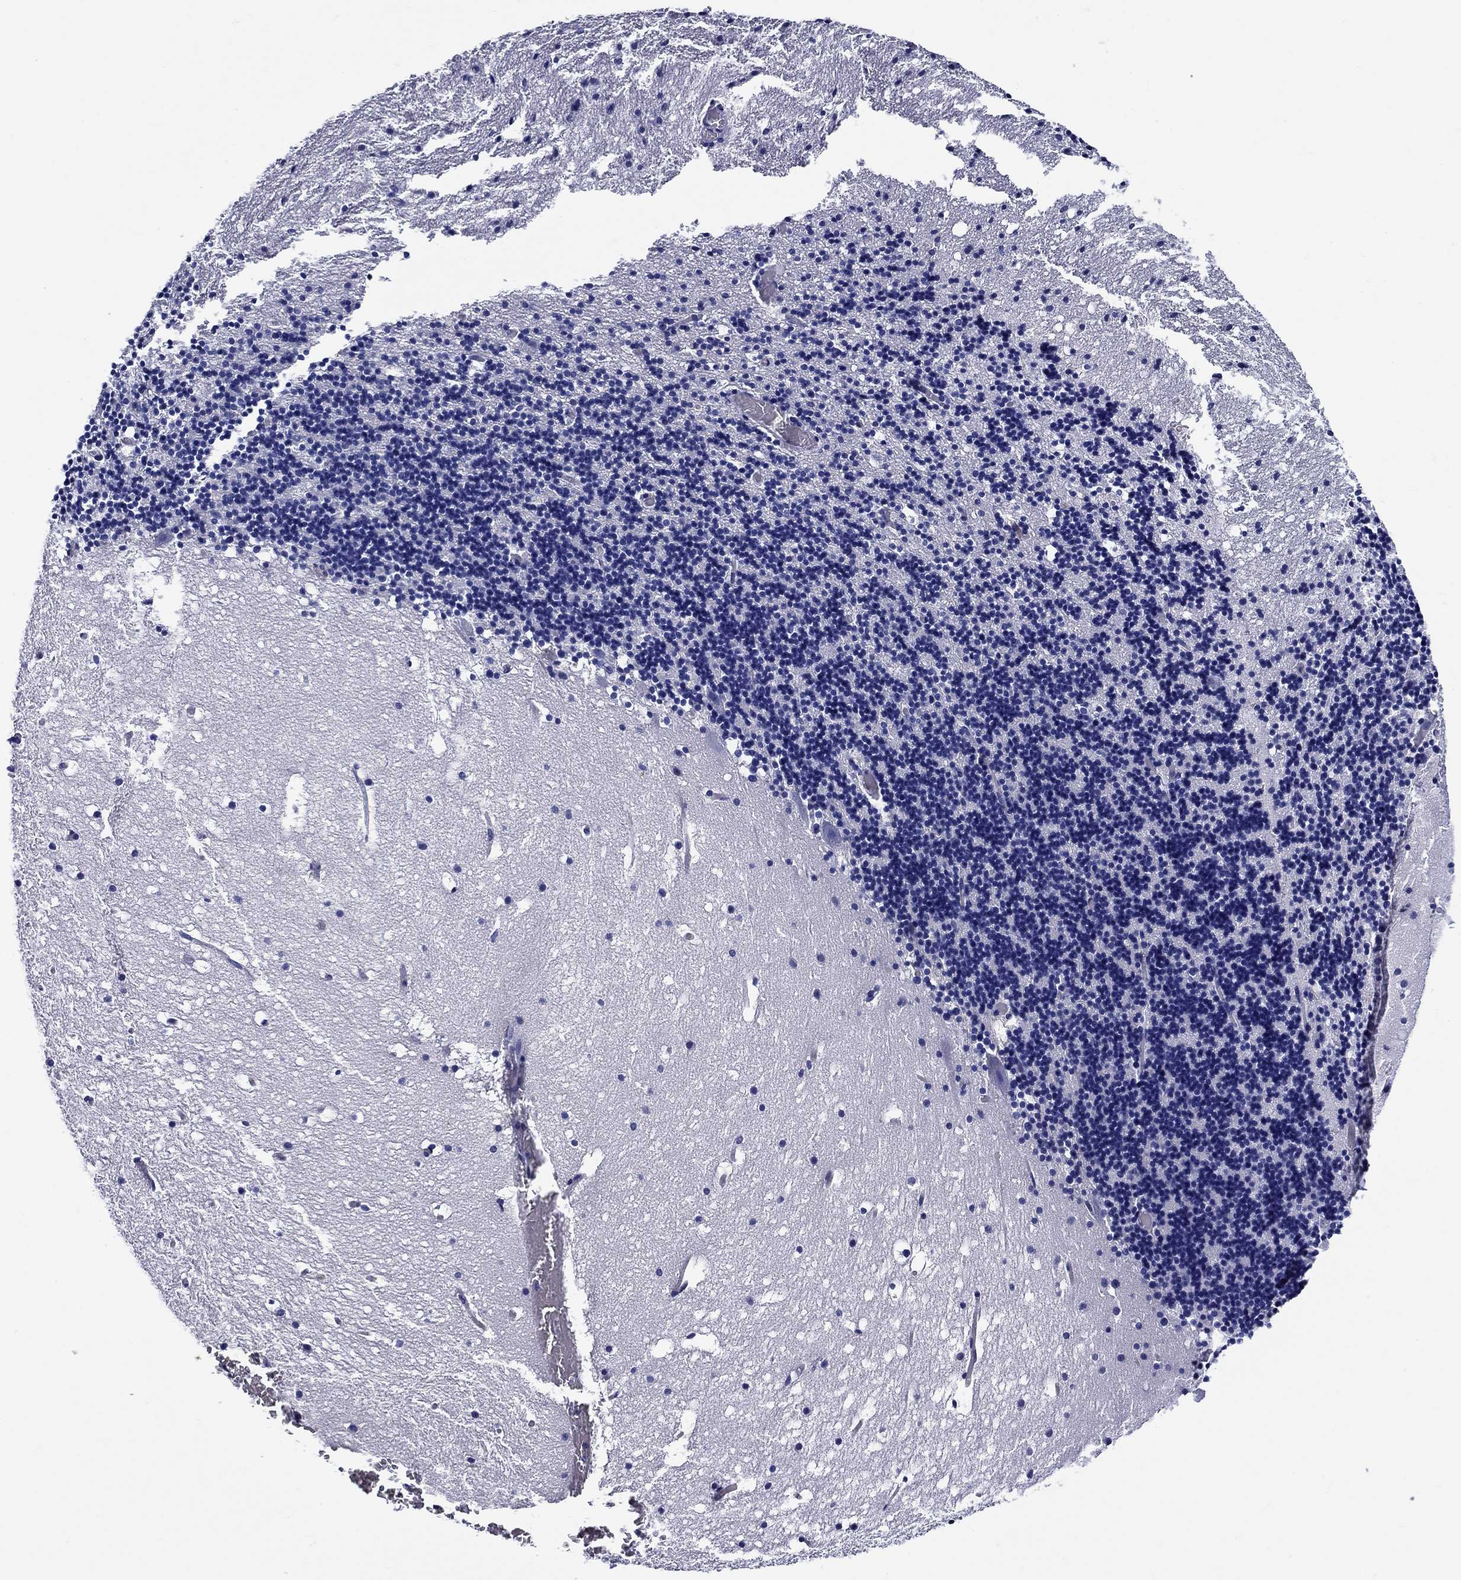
{"staining": {"intensity": "moderate", "quantity": "<25%", "location": "cytoplasmic/membranous"}, "tissue": "cerebellum", "cell_type": "Cells in granular layer", "image_type": "normal", "snomed": [{"axis": "morphology", "description": "Normal tissue, NOS"}, {"axis": "topography", "description": "Cerebellum"}], "caption": "Immunohistochemistry (IHC) micrograph of benign human cerebellum stained for a protein (brown), which exhibits low levels of moderate cytoplasmic/membranous expression in approximately <25% of cells in granular layer.", "gene": "CRYGS", "patient": {"sex": "male", "age": 37}}